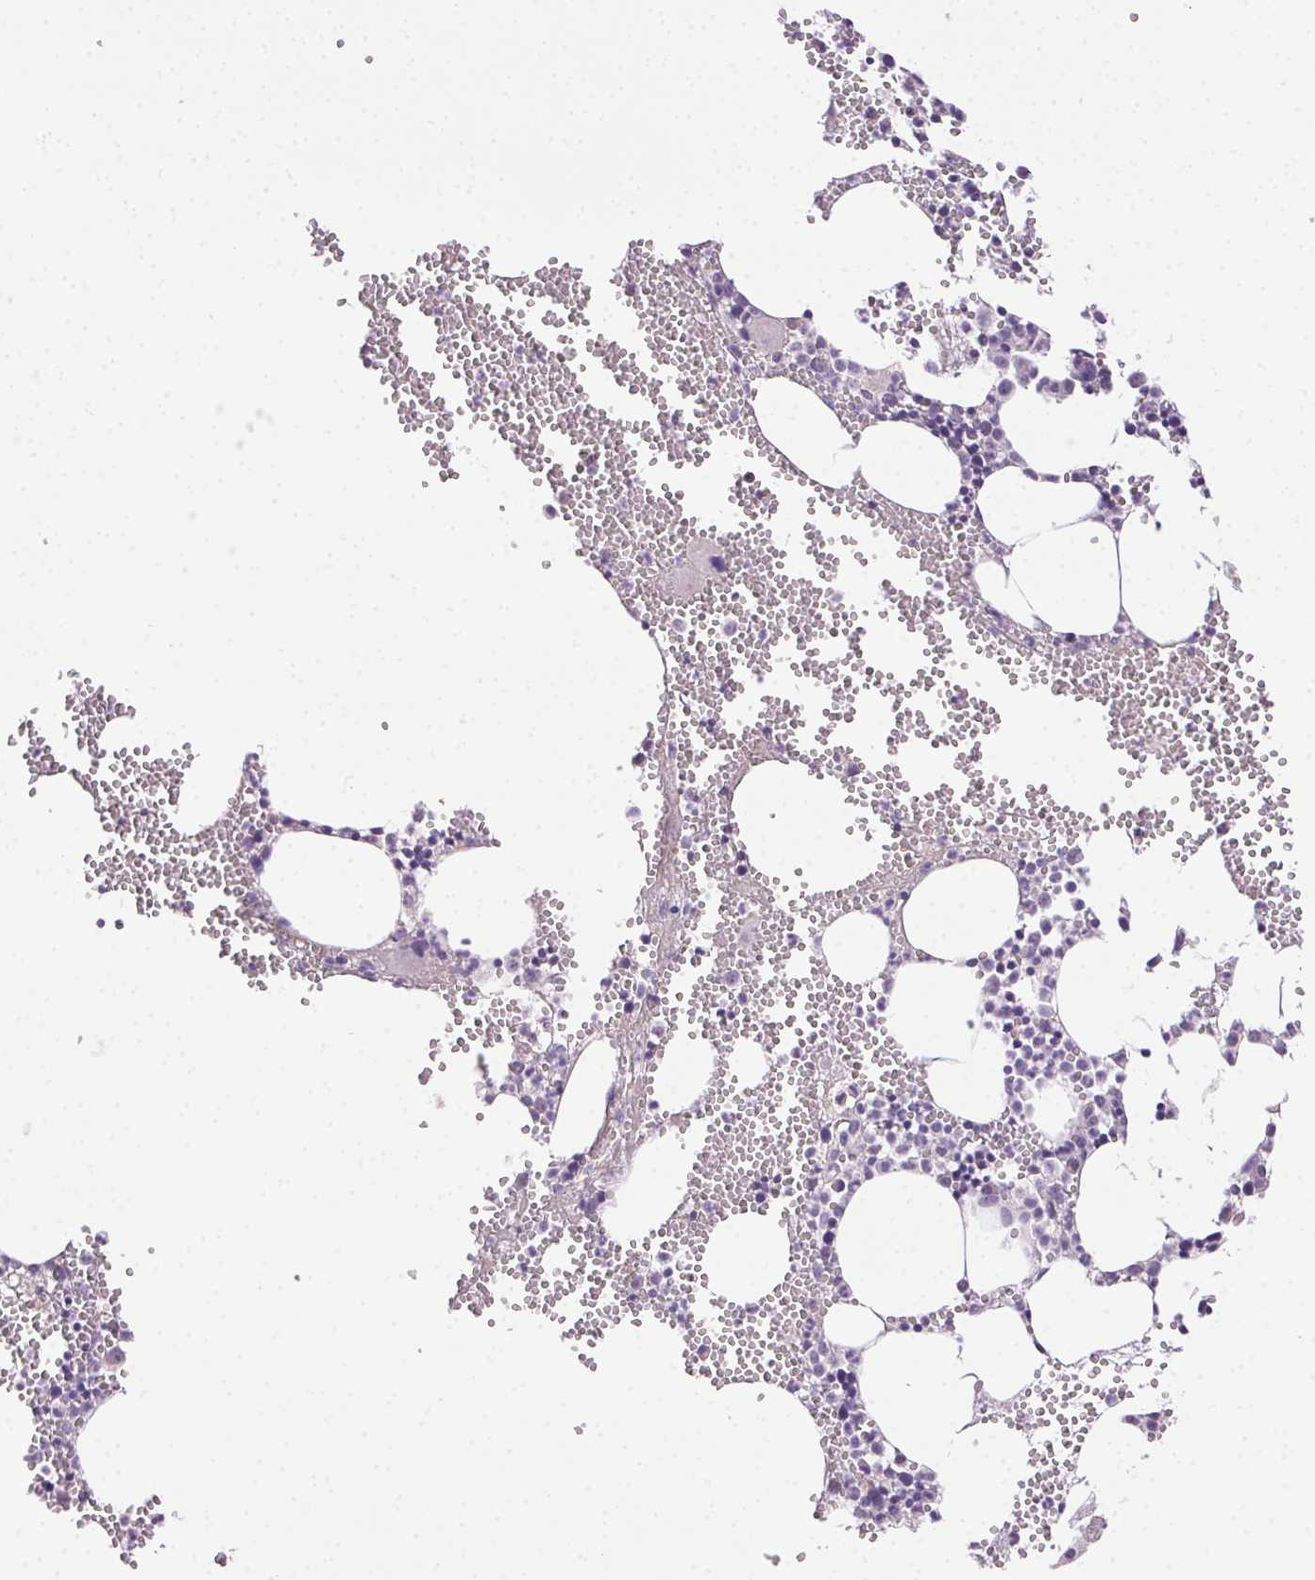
{"staining": {"intensity": "negative", "quantity": "none", "location": "none"}, "tissue": "bone marrow", "cell_type": "Hematopoietic cells", "image_type": "normal", "snomed": [{"axis": "morphology", "description": "Normal tissue, NOS"}, {"axis": "topography", "description": "Bone marrow"}], "caption": "High power microscopy image of an immunohistochemistry (IHC) micrograph of benign bone marrow, revealing no significant positivity in hematopoietic cells. Brightfield microscopy of IHC stained with DAB (3,3'-diaminobenzidine) (brown) and hematoxylin (blue), captured at high magnification.", "gene": "SYCE2", "patient": {"sex": "male", "age": 89}}